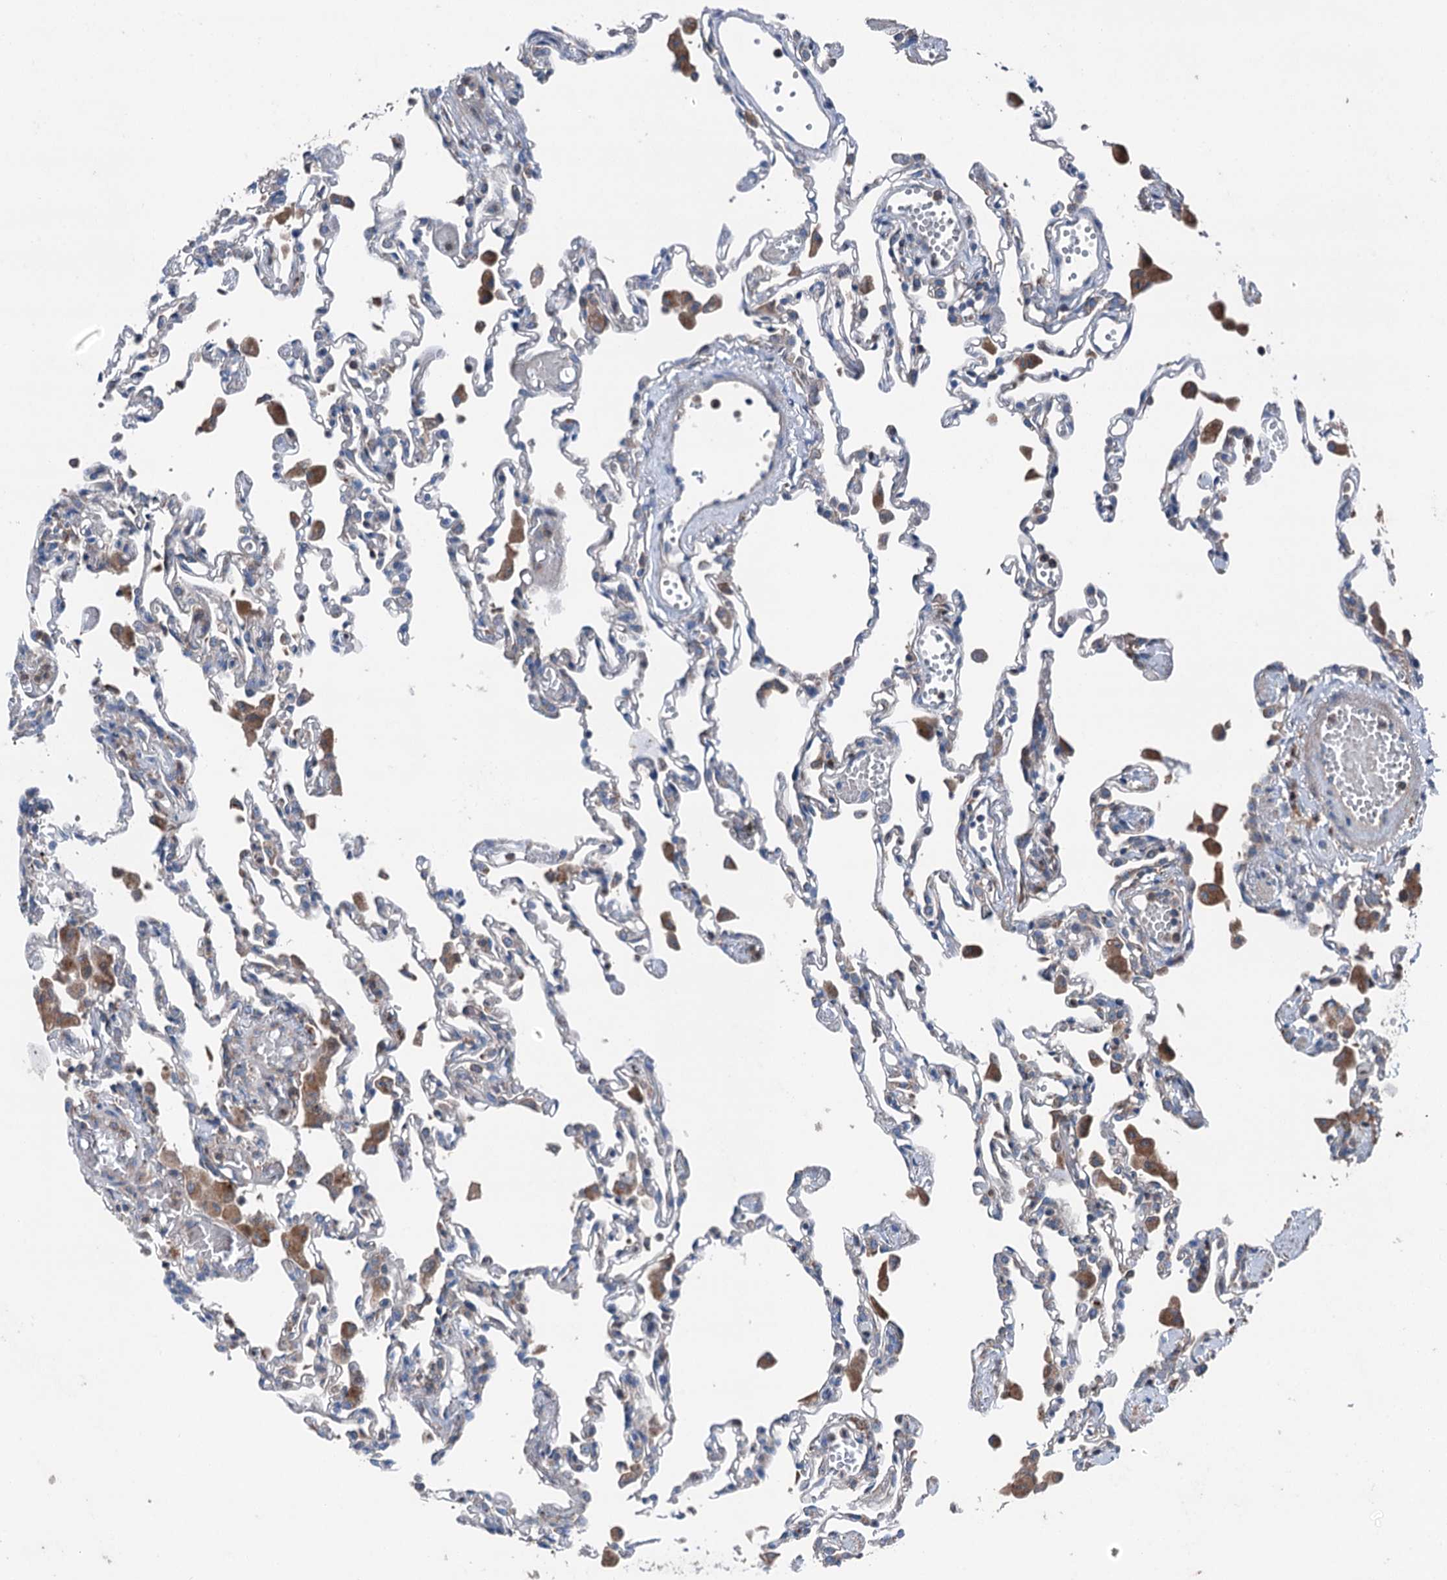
{"staining": {"intensity": "weak", "quantity": "<25%", "location": "cytoplasmic/membranous"}, "tissue": "lung", "cell_type": "Alveolar cells", "image_type": "normal", "snomed": [{"axis": "morphology", "description": "Normal tissue, NOS"}, {"axis": "topography", "description": "Bronchus"}, {"axis": "topography", "description": "Lung"}], "caption": "IHC photomicrograph of benign lung: human lung stained with DAB shows no significant protein positivity in alveolar cells. (Immunohistochemistry, brightfield microscopy, high magnification).", "gene": "RUFY1", "patient": {"sex": "female", "age": 49}}